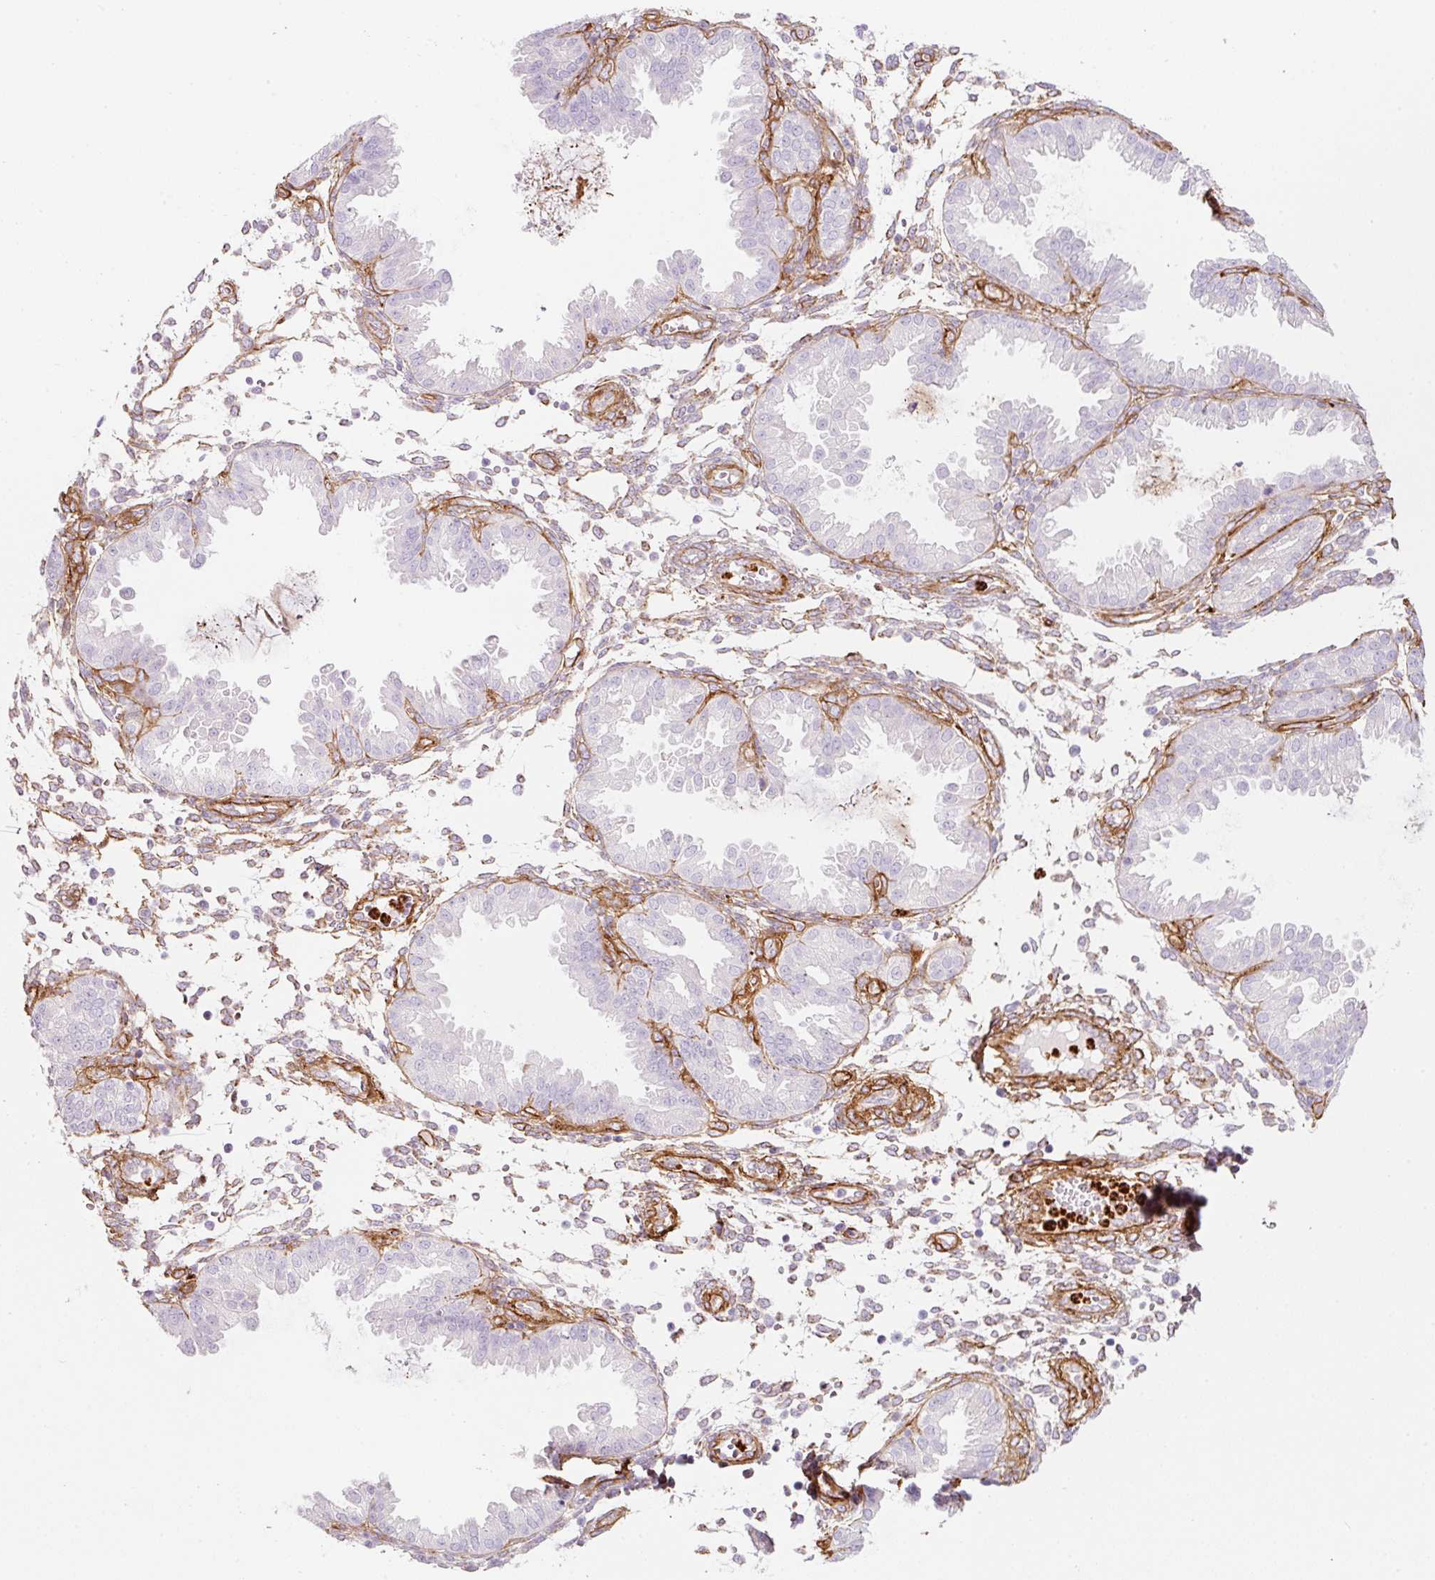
{"staining": {"intensity": "negative", "quantity": "none", "location": "none"}, "tissue": "endometrium", "cell_type": "Cells in endometrial stroma", "image_type": "normal", "snomed": [{"axis": "morphology", "description": "Normal tissue, NOS"}, {"axis": "topography", "description": "Endometrium"}], "caption": "Histopathology image shows no significant protein staining in cells in endometrial stroma of benign endometrium.", "gene": "LOXL4", "patient": {"sex": "female", "age": 33}}